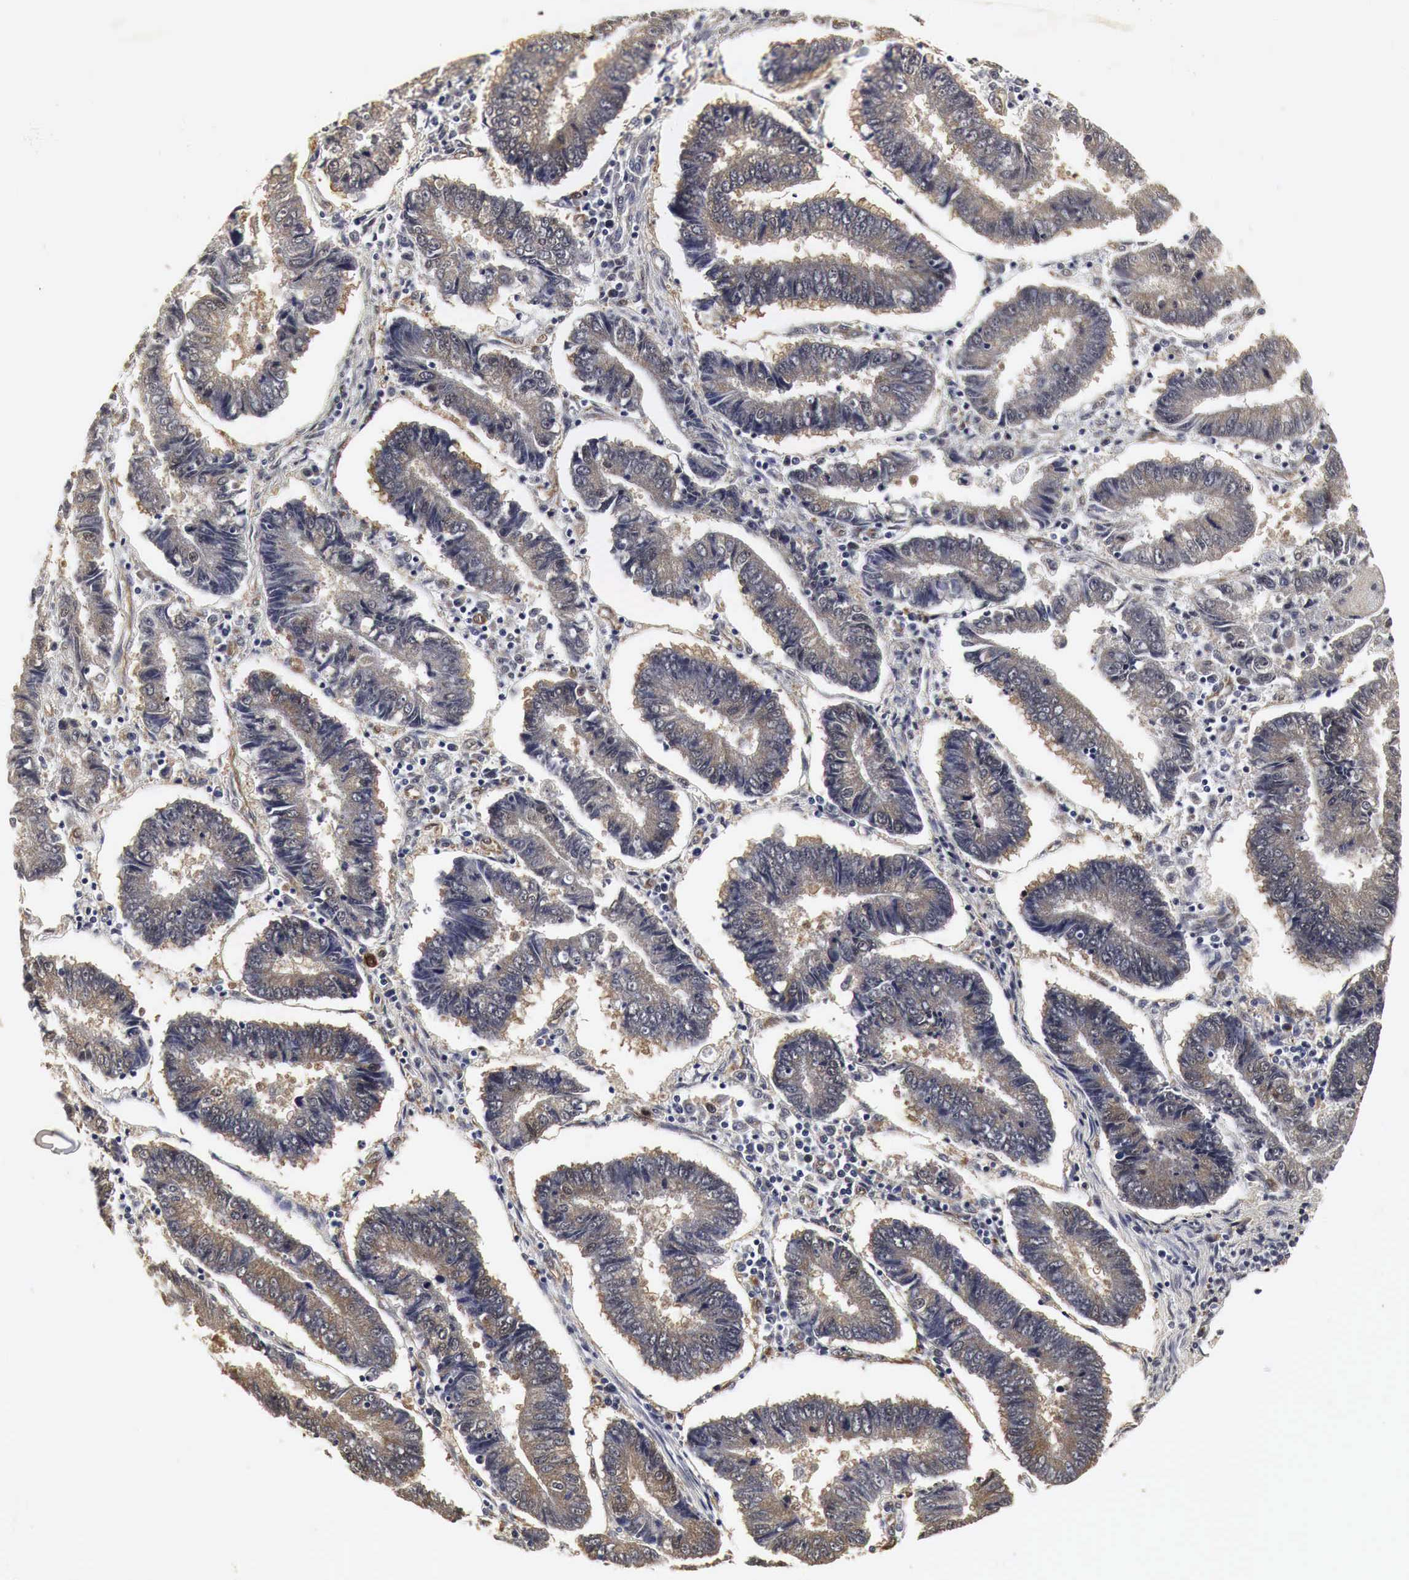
{"staining": {"intensity": "weak", "quantity": "<25%", "location": "cytoplasmic/membranous"}, "tissue": "endometrial cancer", "cell_type": "Tumor cells", "image_type": "cancer", "snomed": [{"axis": "morphology", "description": "Adenocarcinoma, NOS"}, {"axis": "topography", "description": "Endometrium"}], "caption": "This histopathology image is of endometrial cancer (adenocarcinoma) stained with immunohistochemistry to label a protein in brown with the nuclei are counter-stained blue. There is no expression in tumor cells.", "gene": "SPIN1", "patient": {"sex": "female", "age": 75}}